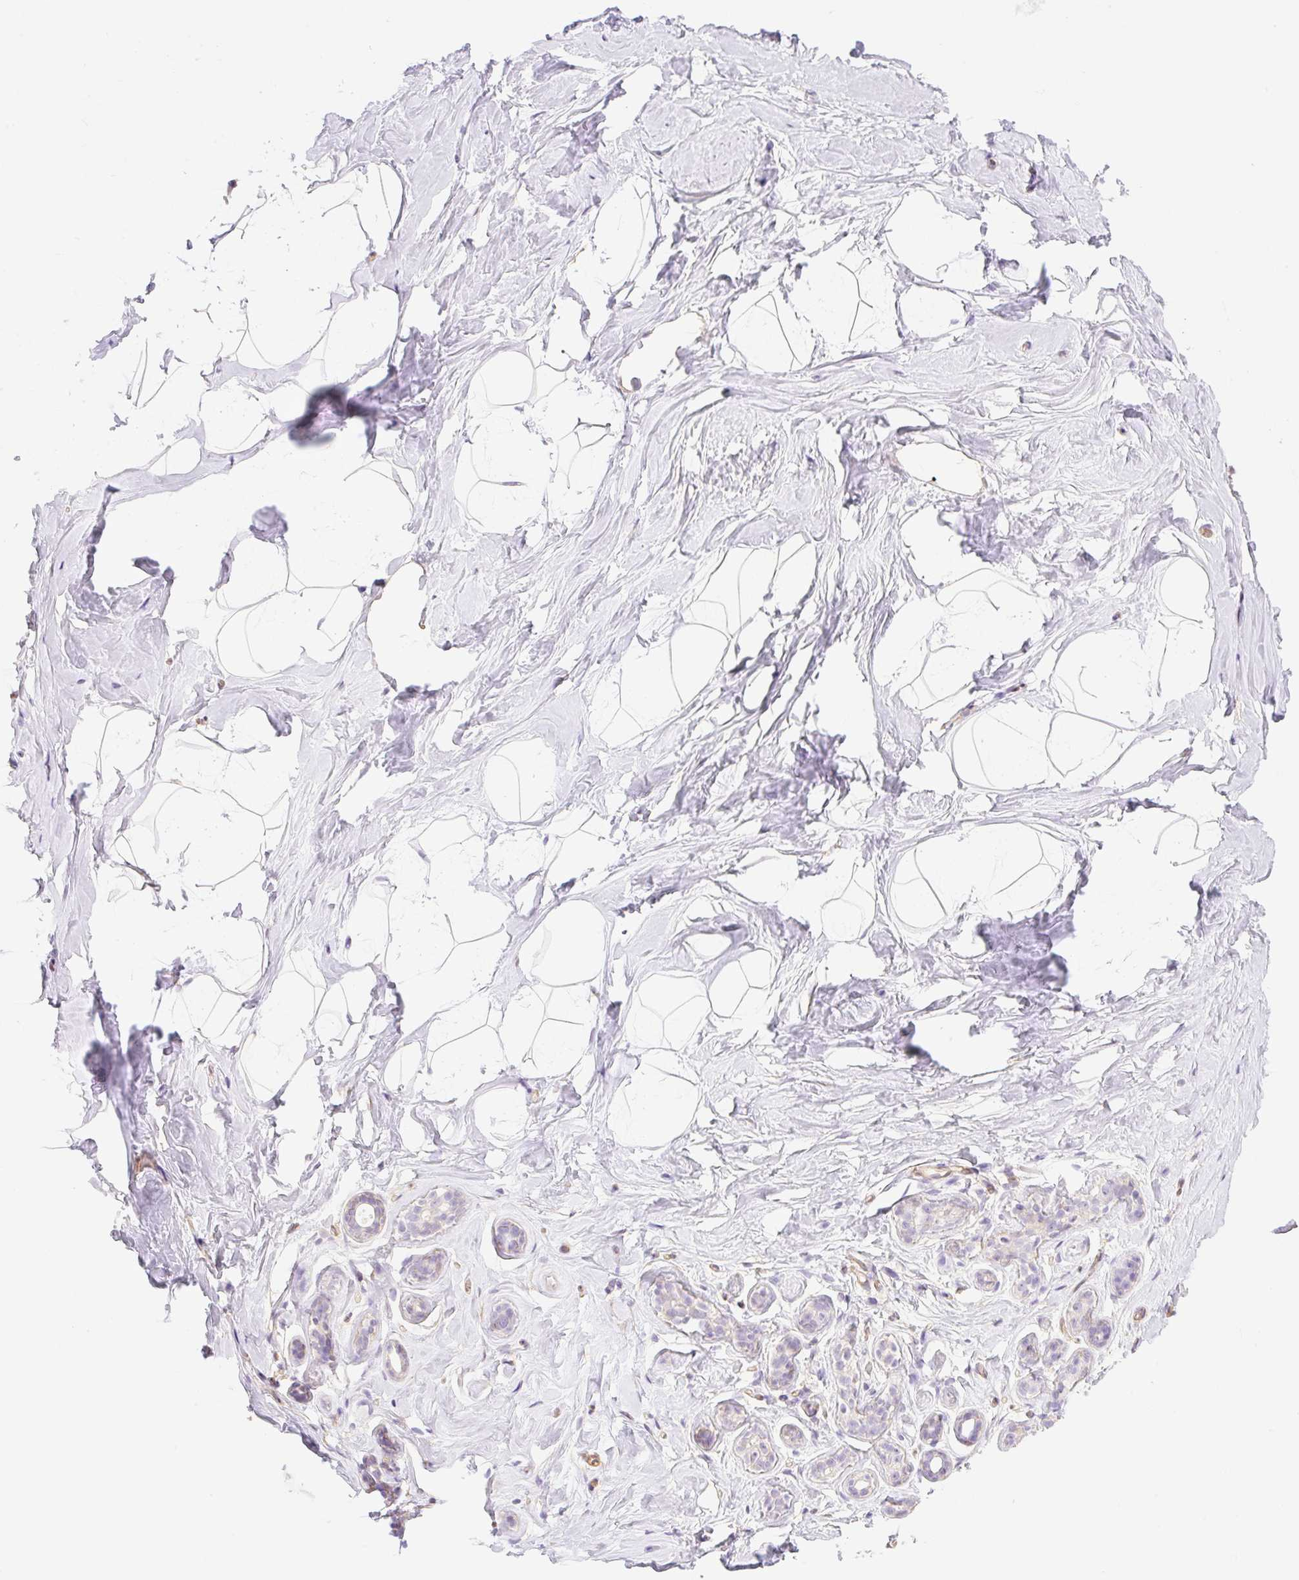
{"staining": {"intensity": "weak", "quantity": "25%-75%", "location": "cytoplasmic/membranous"}, "tissue": "breast", "cell_type": "Adipocytes", "image_type": "normal", "snomed": [{"axis": "morphology", "description": "Normal tissue, NOS"}, {"axis": "topography", "description": "Breast"}], "caption": "Immunohistochemistry of benign breast reveals low levels of weak cytoplasmic/membranous expression in about 25%-75% of adipocytes. Ihc stains the protein in brown and the nuclei are stained blue.", "gene": "EHD1", "patient": {"sex": "female", "age": 32}}